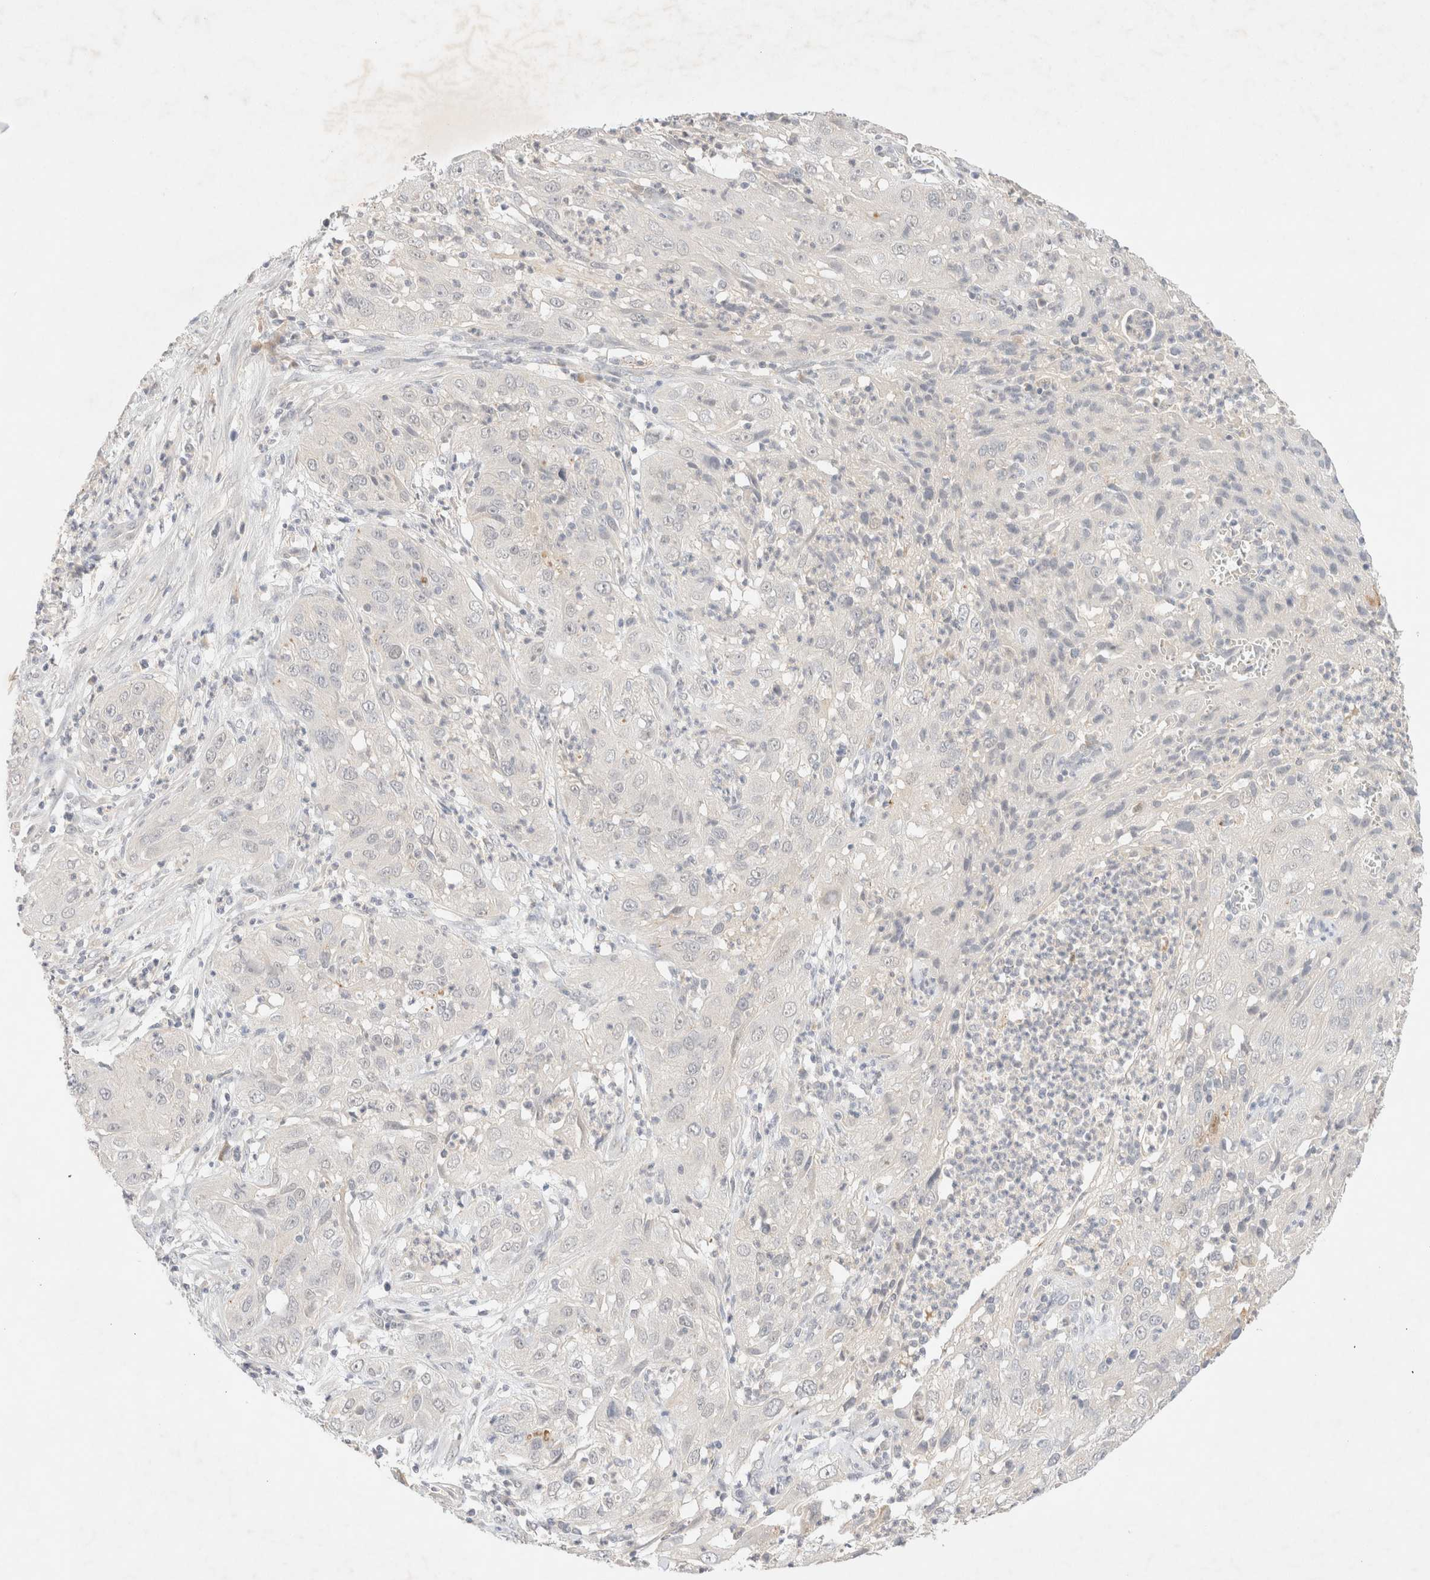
{"staining": {"intensity": "negative", "quantity": "none", "location": "none"}, "tissue": "cervical cancer", "cell_type": "Tumor cells", "image_type": "cancer", "snomed": [{"axis": "morphology", "description": "Squamous cell carcinoma, NOS"}, {"axis": "topography", "description": "Cervix"}], "caption": "Cervical cancer (squamous cell carcinoma) was stained to show a protein in brown. There is no significant staining in tumor cells. The staining was performed using DAB to visualize the protein expression in brown, while the nuclei were stained in blue with hematoxylin (Magnification: 20x).", "gene": "SNTB1", "patient": {"sex": "female", "age": 32}}